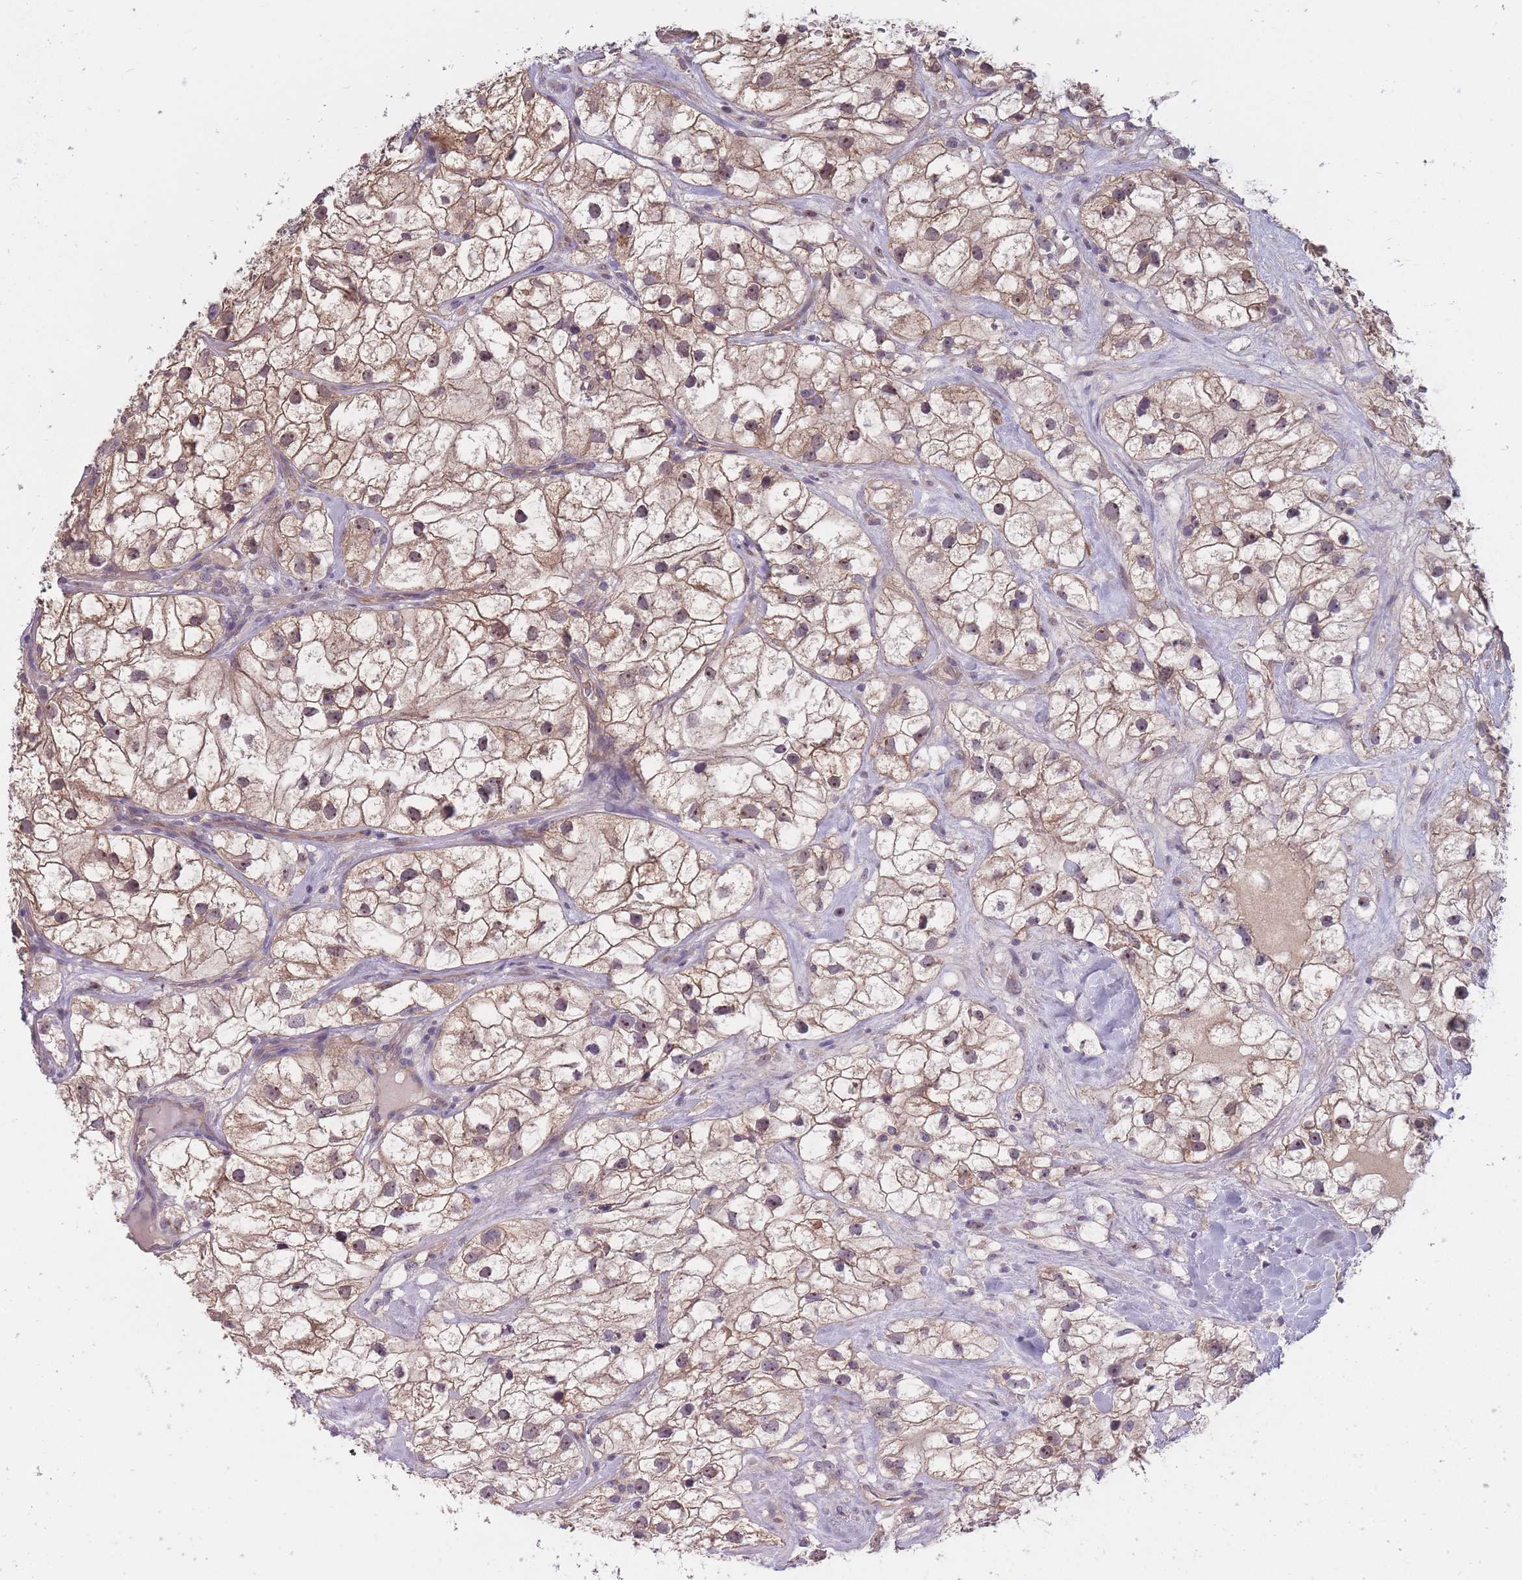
{"staining": {"intensity": "weak", "quantity": "25%-75%", "location": "cytoplasmic/membranous,nuclear"}, "tissue": "renal cancer", "cell_type": "Tumor cells", "image_type": "cancer", "snomed": [{"axis": "morphology", "description": "Adenocarcinoma, NOS"}, {"axis": "topography", "description": "Kidney"}], "caption": "Weak cytoplasmic/membranous and nuclear staining is present in approximately 25%-75% of tumor cells in renal adenocarcinoma.", "gene": "KIAA1755", "patient": {"sex": "male", "age": 59}}